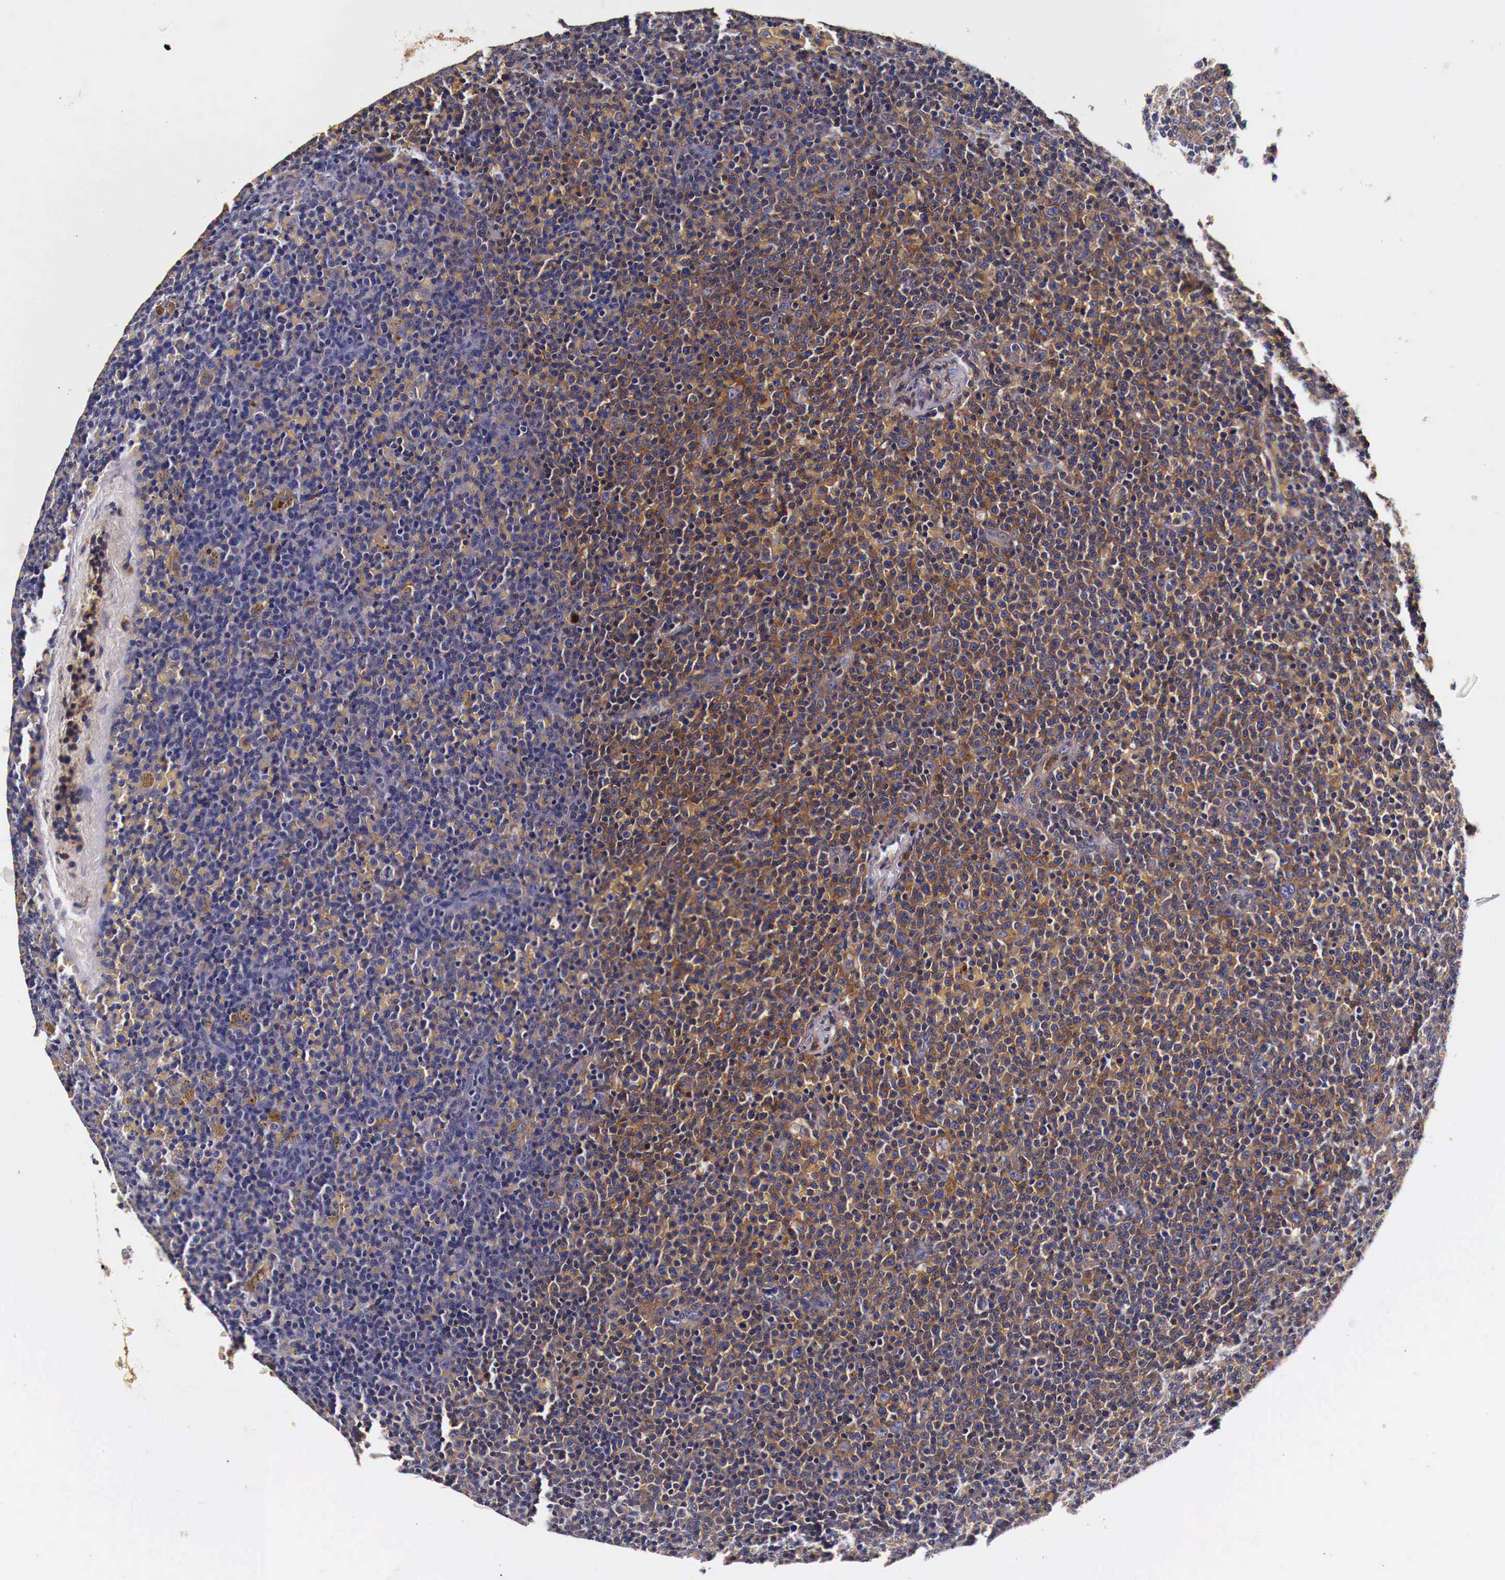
{"staining": {"intensity": "moderate", "quantity": "25%-75%", "location": "cytoplasmic/membranous"}, "tissue": "lymphoma", "cell_type": "Tumor cells", "image_type": "cancer", "snomed": [{"axis": "morphology", "description": "Malignant lymphoma, non-Hodgkin's type, Low grade"}, {"axis": "topography", "description": "Lymph node"}], "caption": "Low-grade malignant lymphoma, non-Hodgkin's type stained for a protein (brown) reveals moderate cytoplasmic/membranous positive positivity in approximately 25%-75% of tumor cells.", "gene": "RP2", "patient": {"sex": "male", "age": 50}}